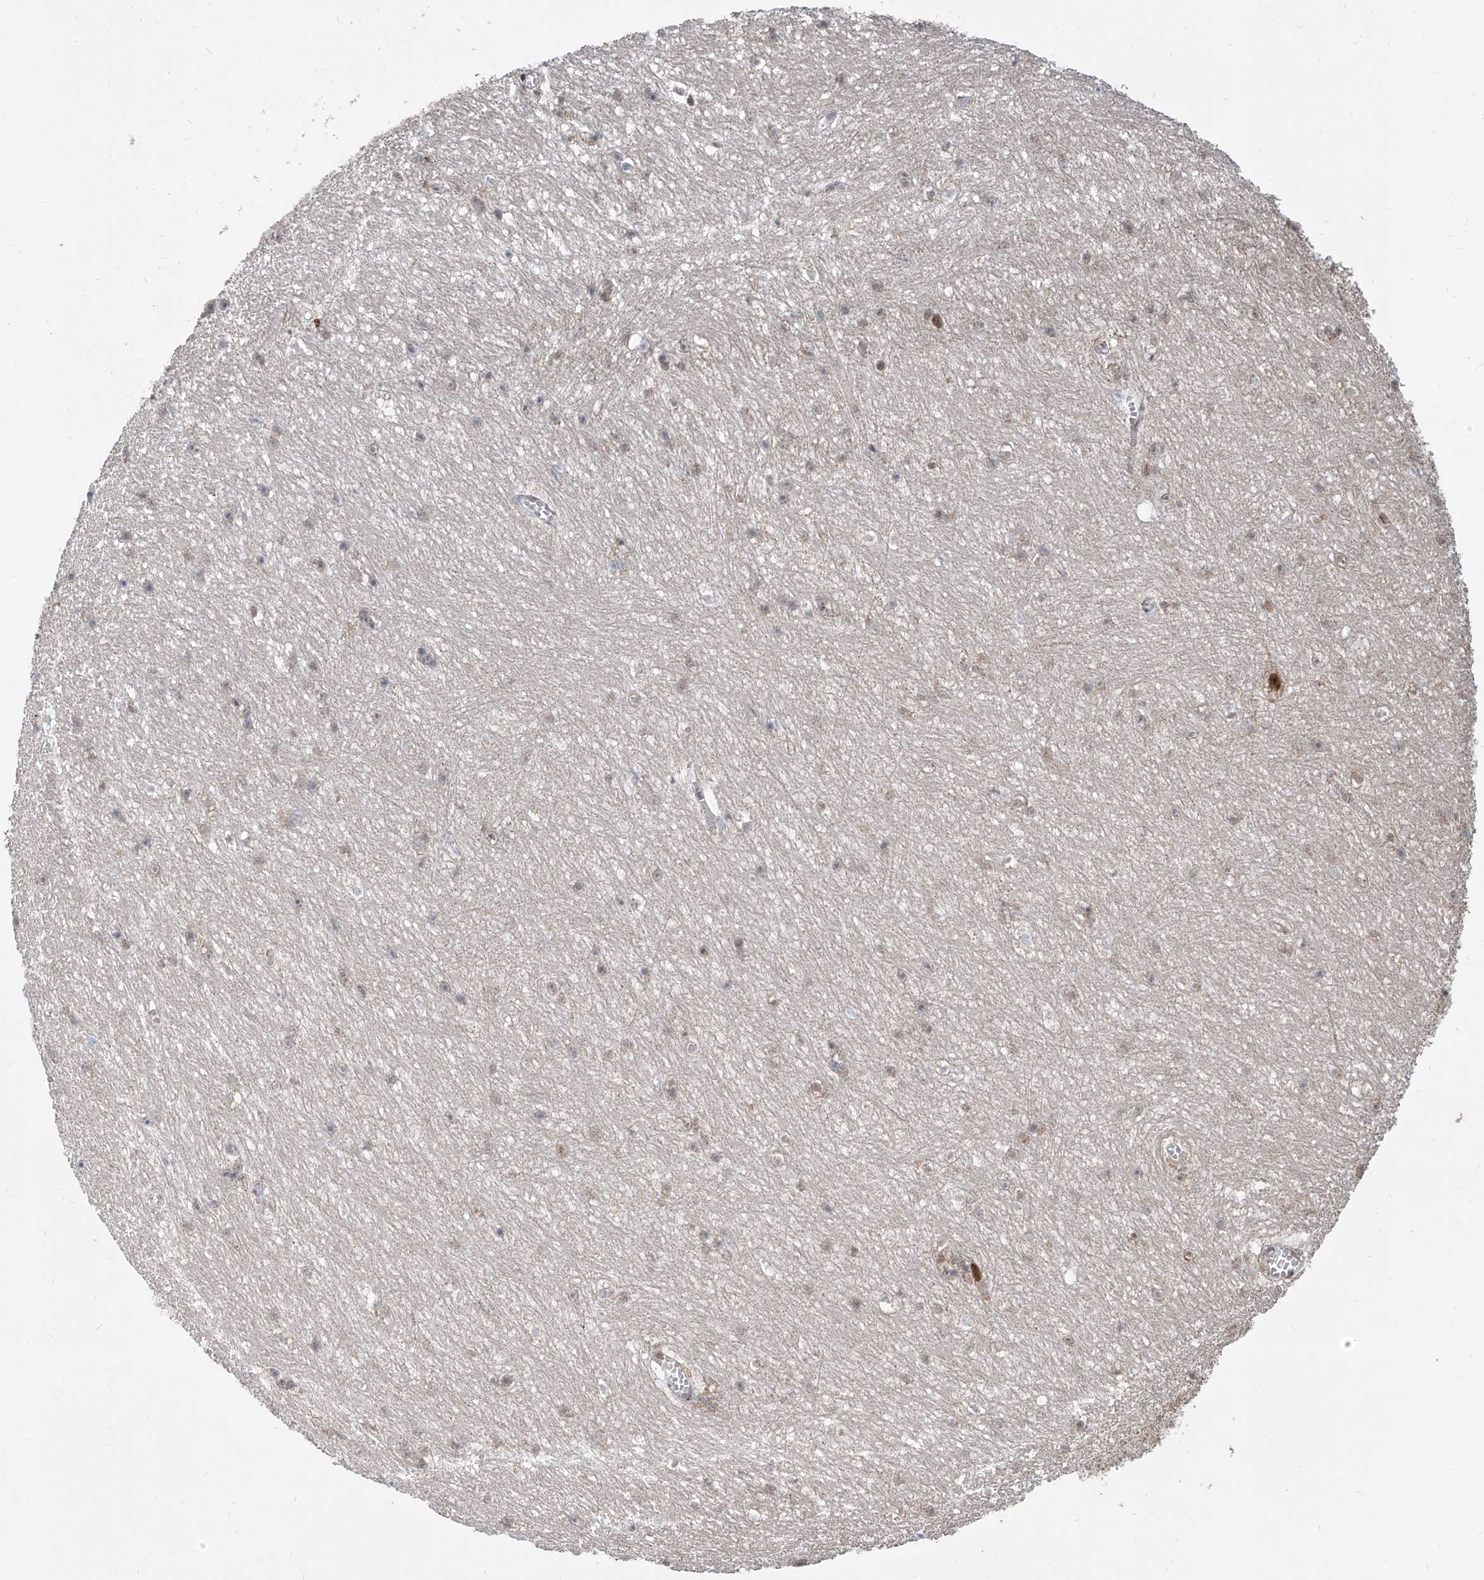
{"staining": {"intensity": "weak", "quantity": "<25%", "location": "nuclear"}, "tissue": "hippocampus", "cell_type": "Glial cells", "image_type": "normal", "snomed": [{"axis": "morphology", "description": "Normal tissue, NOS"}, {"axis": "topography", "description": "Hippocampus"}], "caption": "Benign hippocampus was stained to show a protein in brown. There is no significant staining in glial cells. (Brightfield microscopy of DAB (3,3'-diaminobenzidine) immunohistochemistry (IHC) at high magnification).", "gene": "SDE2", "patient": {"sex": "female", "age": 64}}